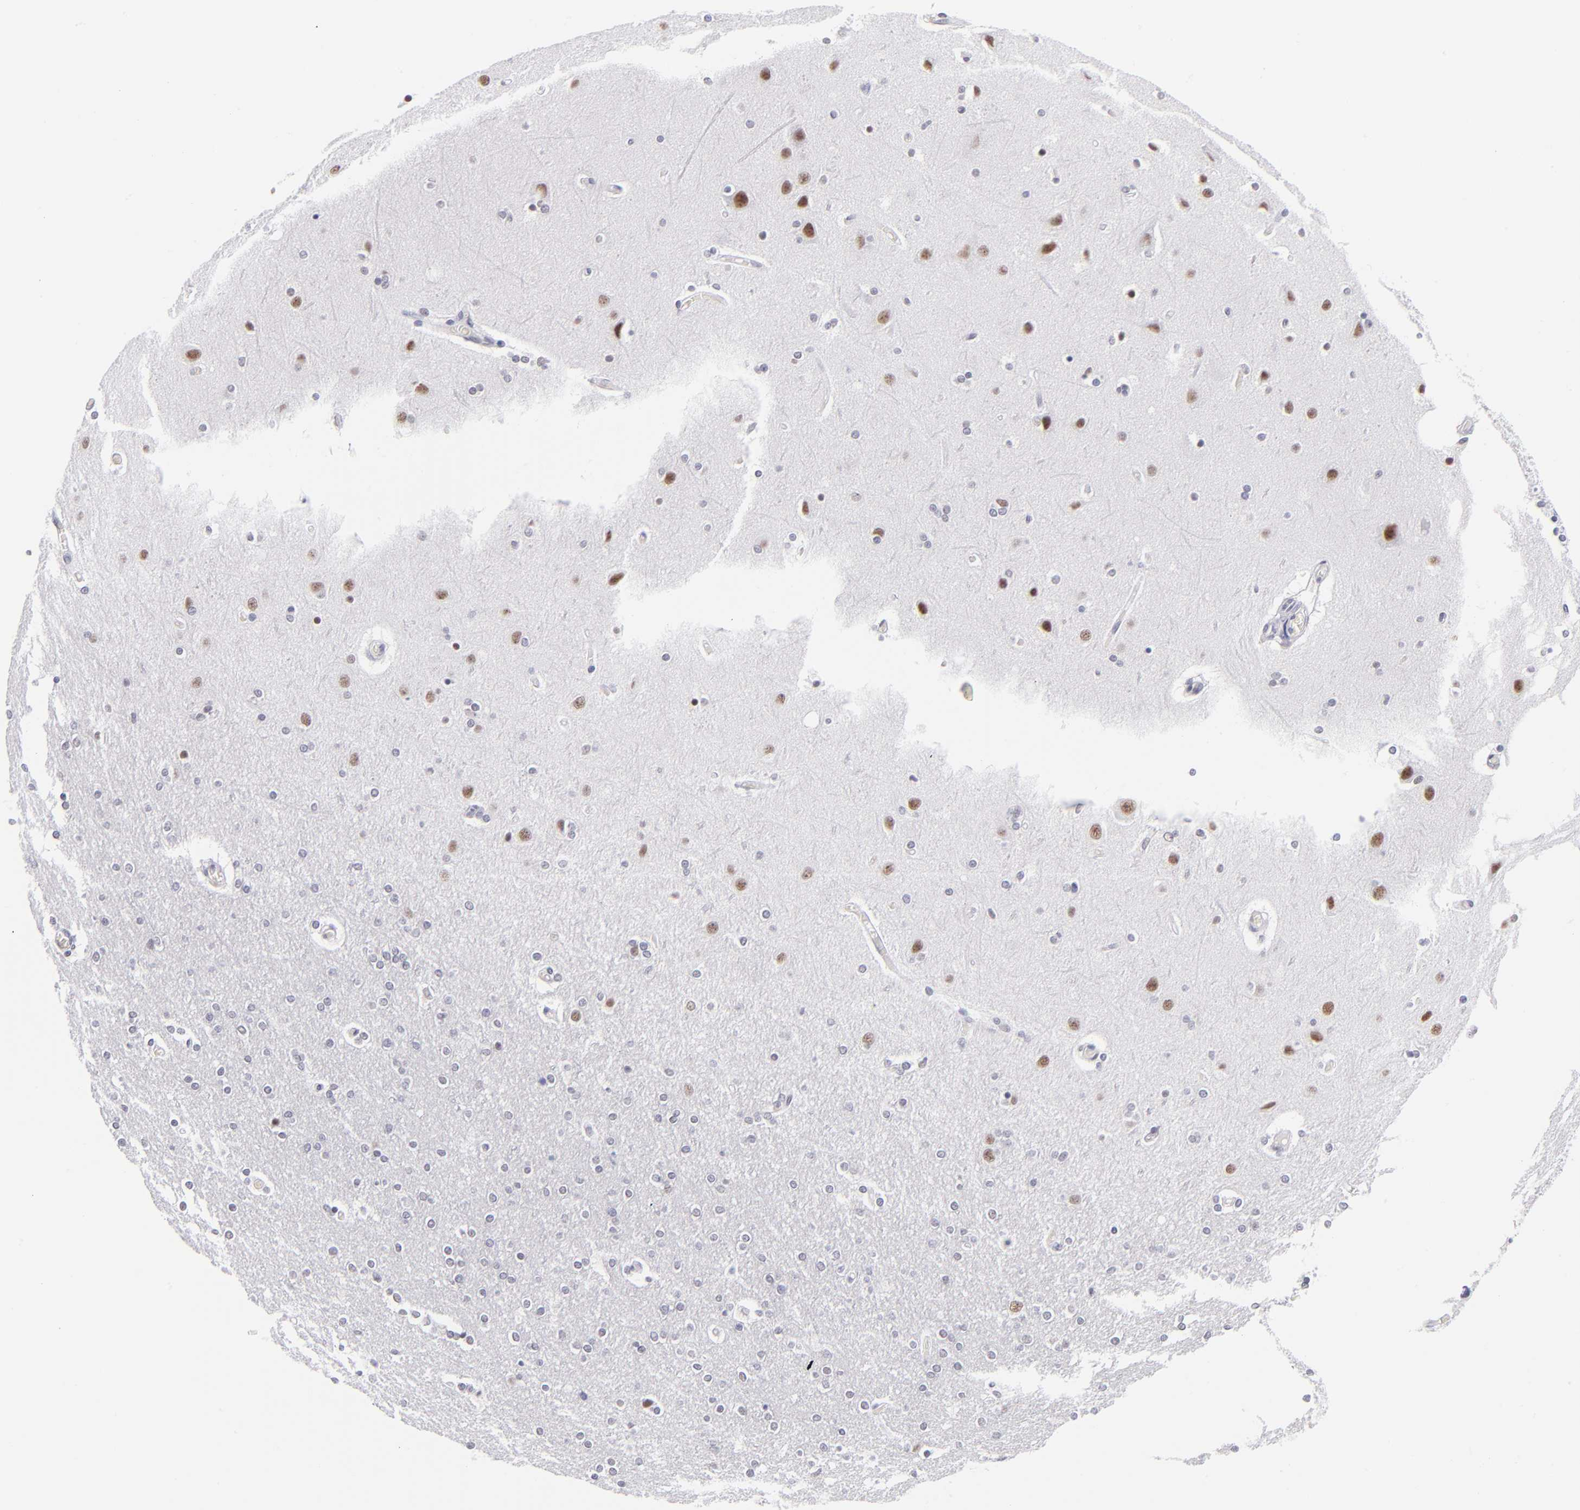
{"staining": {"intensity": "negative", "quantity": "none", "location": "none"}, "tissue": "cerebral cortex", "cell_type": "Endothelial cells", "image_type": "normal", "snomed": [{"axis": "morphology", "description": "Normal tissue, NOS"}, {"axis": "topography", "description": "Cerebral cortex"}], "caption": "High power microscopy histopathology image of an IHC micrograph of unremarkable cerebral cortex, revealing no significant expression in endothelial cells. The staining is performed using DAB brown chromogen with nuclei counter-stained in using hematoxylin.", "gene": "SNRPB", "patient": {"sex": "female", "age": 54}}